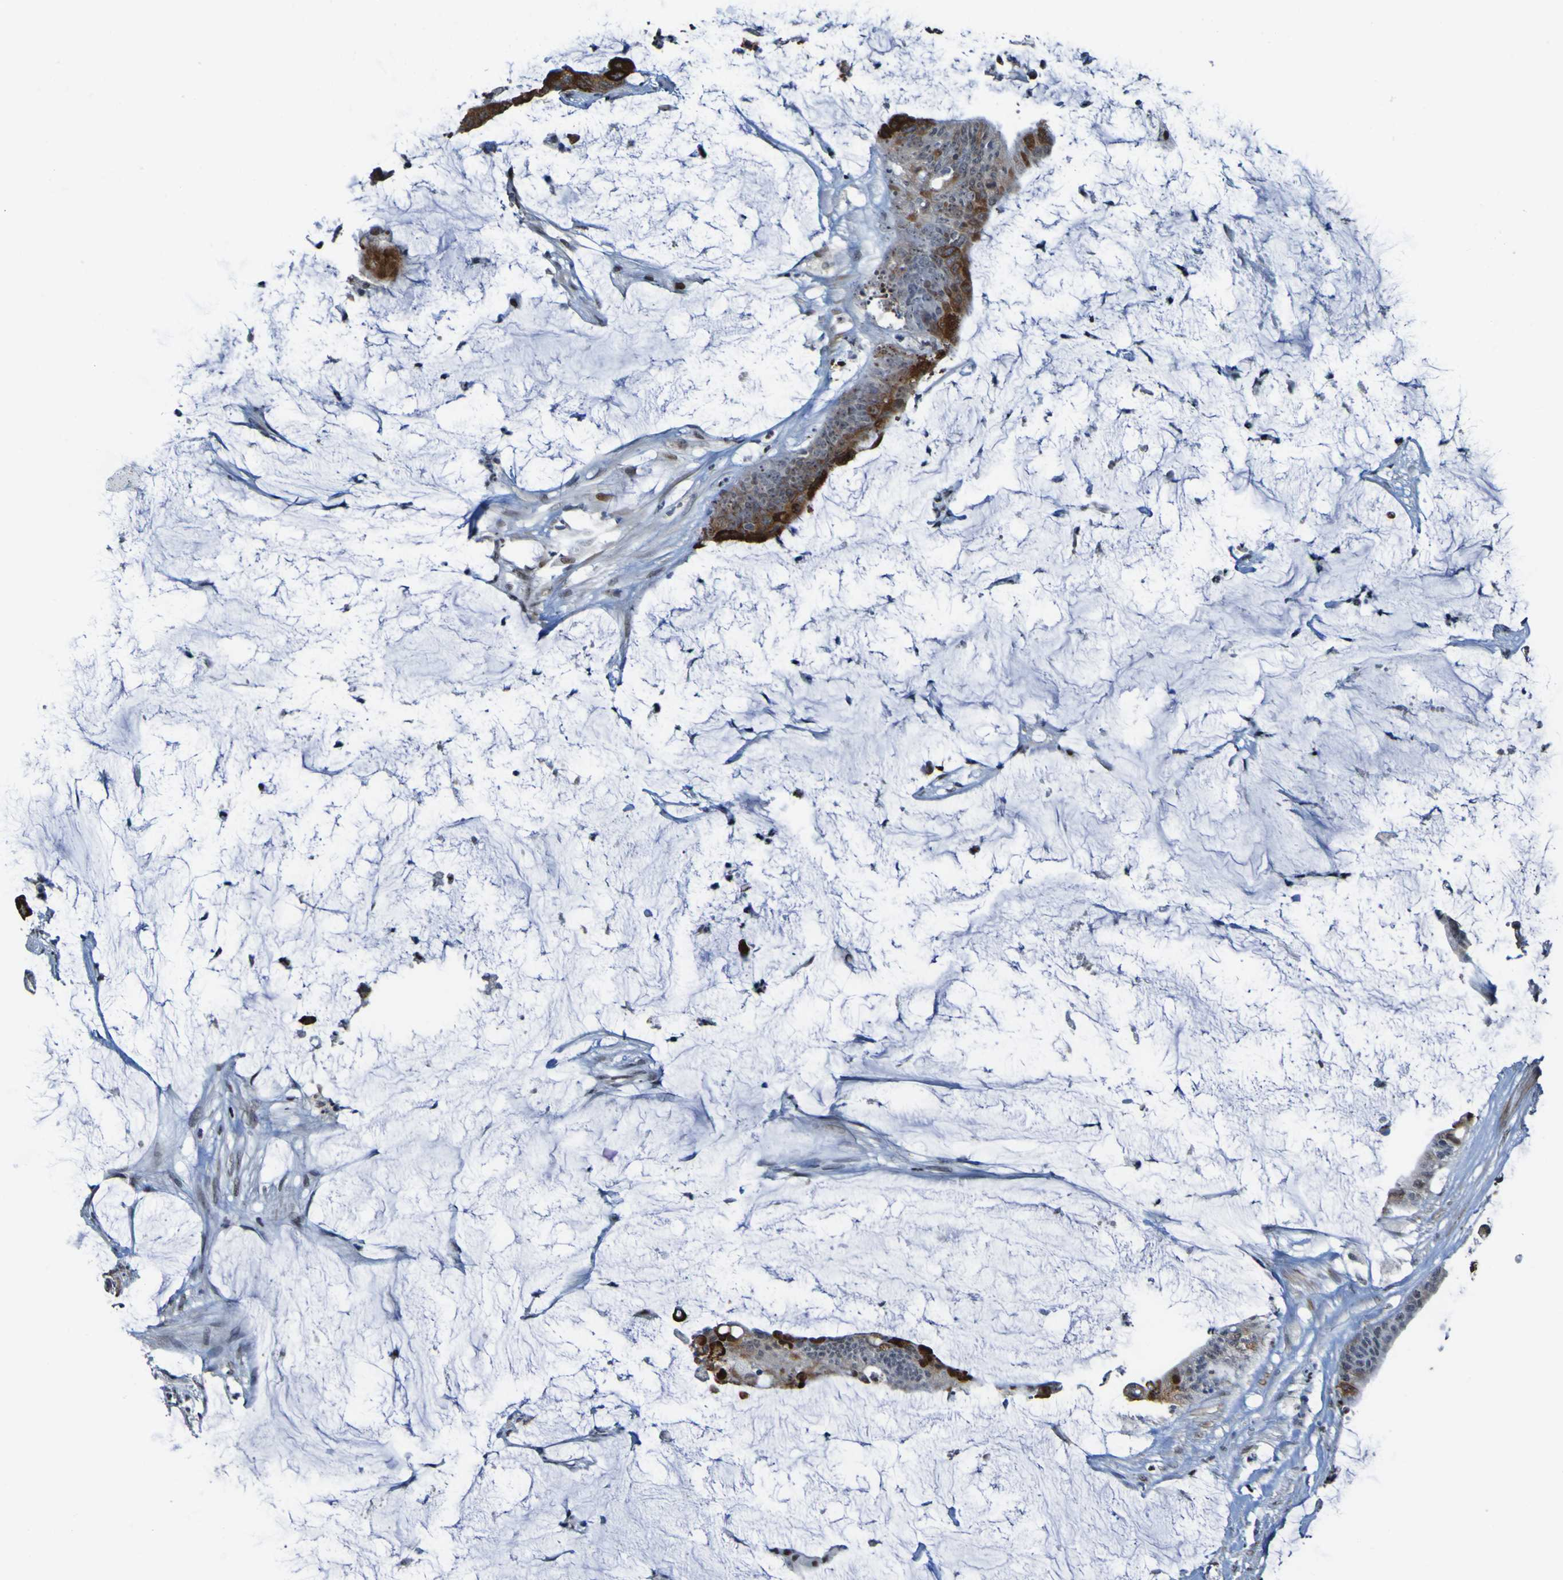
{"staining": {"intensity": "strong", "quantity": ">75%", "location": "cytoplasmic/membranous,nuclear"}, "tissue": "colorectal cancer", "cell_type": "Tumor cells", "image_type": "cancer", "snomed": [{"axis": "morphology", "description": "Adenocarcinoma, NOS"}, {"axis": "topography", "description": "Rectum"}], "caption": "Immunohistochemistry (IHC) of colorectal adenocarcinoma shows high levels of strong cytoplasmic/membranous and nuclear staining in about >75% of tumor cells. The protein of interest is stained brown, and the nuclei are stained in blue (DAB (3,3'-diaminobenzidine) IHC with brightfield microscopy, high magnification).", "gene": "PHF2", "patient": {"sex": "female", "age": 66}}